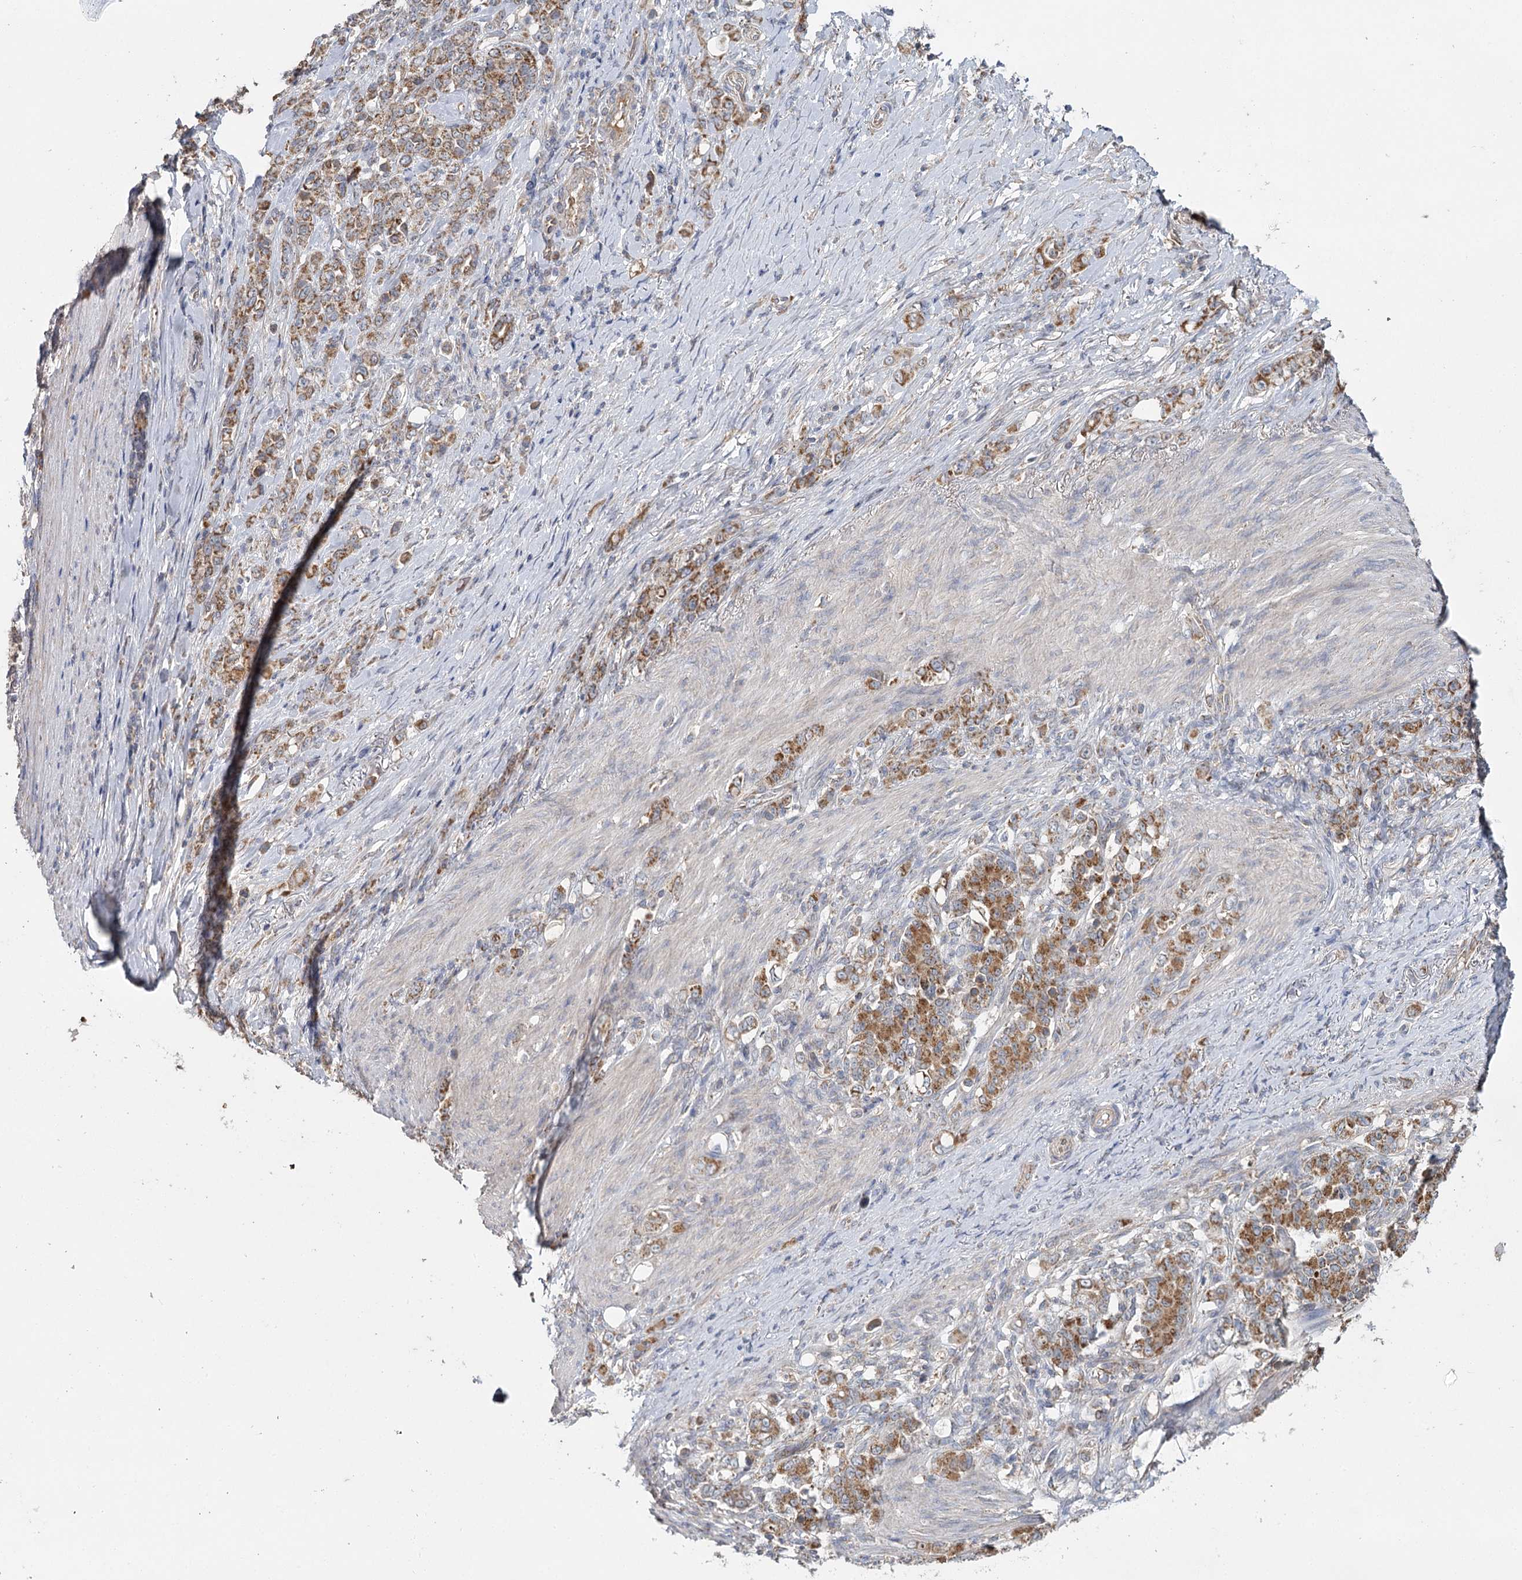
{"staining": {"intensity": "moderate", "quantity": ">75%", "location": "cytoplasmic/membranous"}, "tissue": "stomach cancer", "cell_type": "Tumor cells", "image_type": "cancer", "snomed": [{"axis": "morphology", "description": "Adenocarcinoma, NOS"}, {"axis": "topography", "description": "Stomach"}], "caption": "Human stomach cancer stained for a protein (brown) demonstrates moderate cytoplasmic/membranous positive expression in about >75% of tumor cells.", "gene": "MRPL44", "patient": {"sex": "female", "age": 79}}